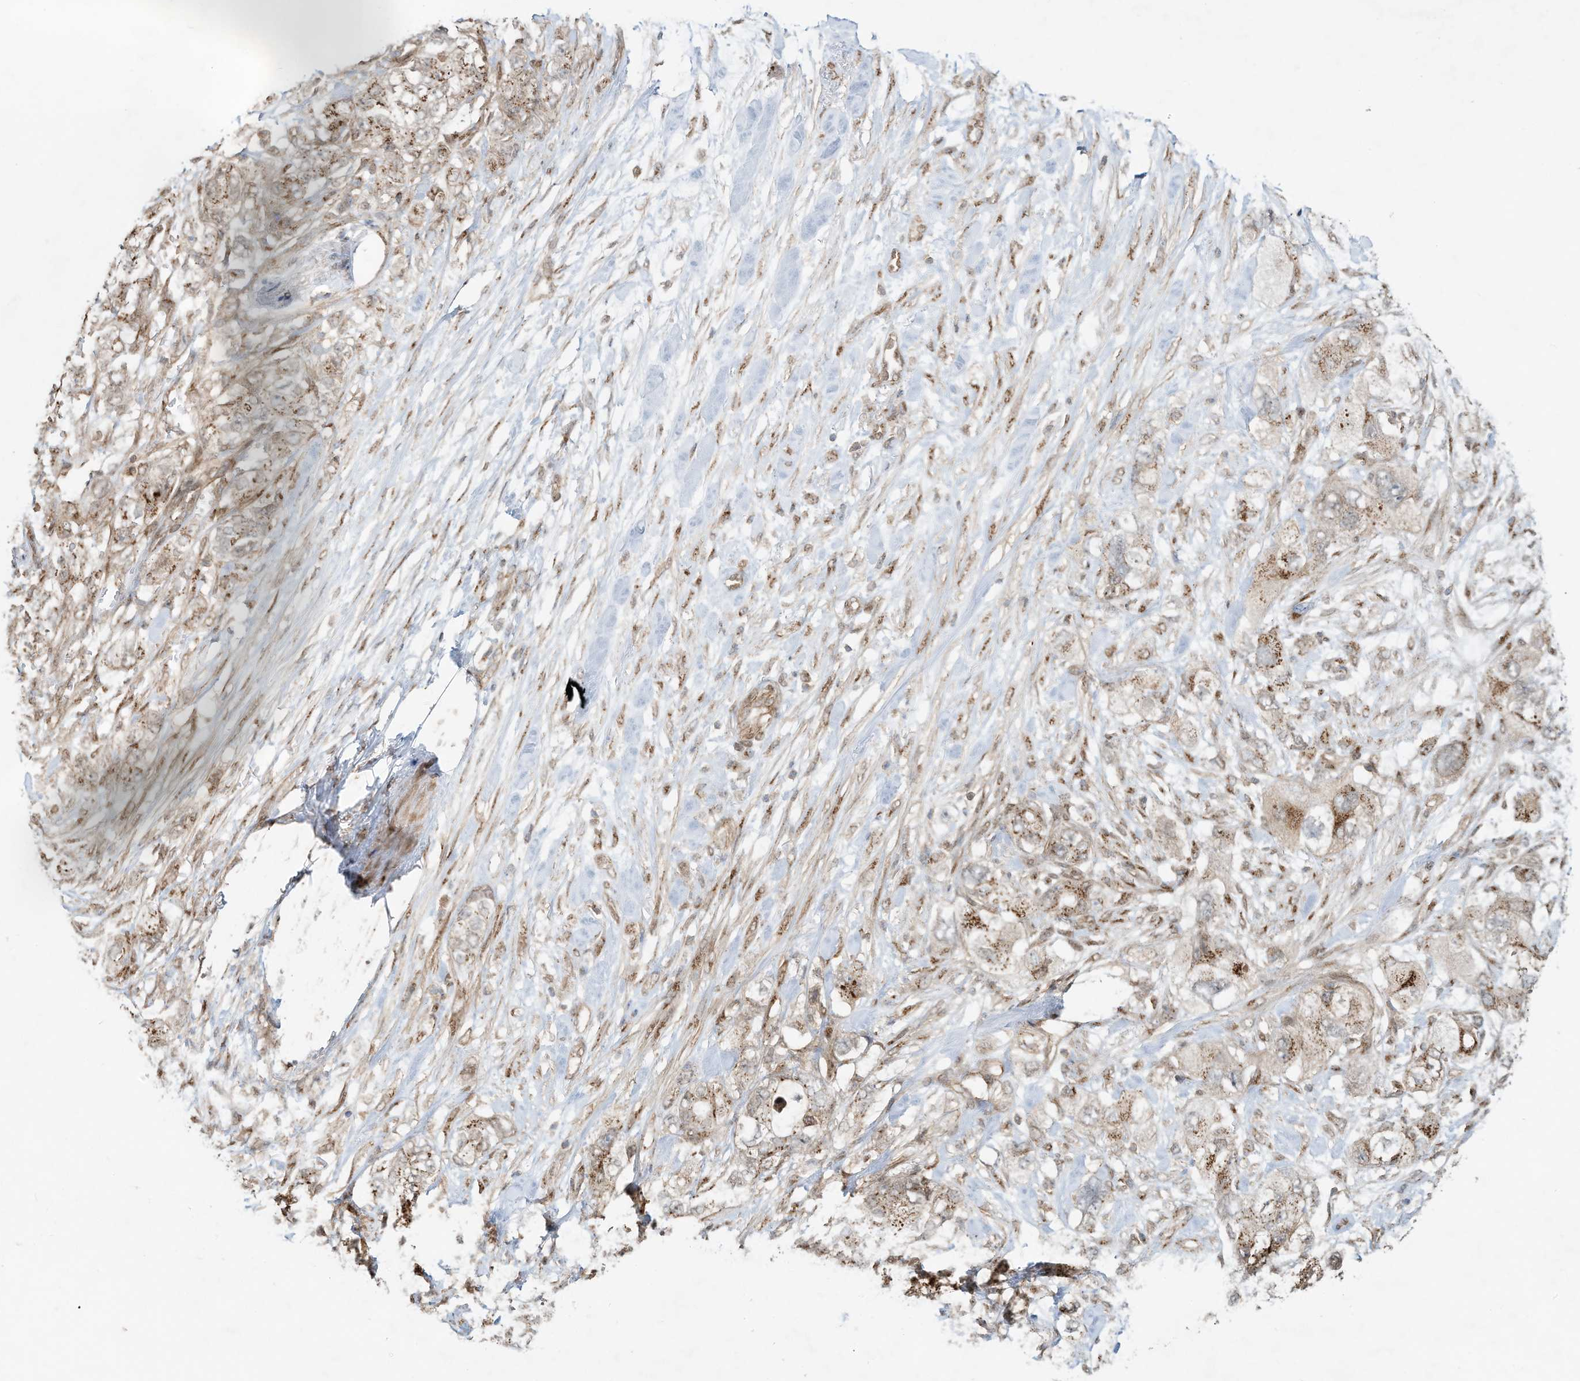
{"staining": {"intensity": "moderate", "quantity": "25%-75%", "location": "cytoplasmic/membranous"}, "tissue": "pancreatic cancer", "cell_type": "Tumor cells", "image_type": "cancer", "snomed": [{"axis": "morphology", "description": "Adenocarcinoma, NOS"}, {"axis": "topography", "description": "Pancreas"}], "caption": "A high-resolution photomicrograph shows immunohistochemistry (IHC) staining of adenocarcinoma (pancreatic), which displays moderate cytoplasmic/membranous expression in about 25%-75% of tumor cells.", "gene": "CUX1", "patient": {"sex": "female", "age": 73}}